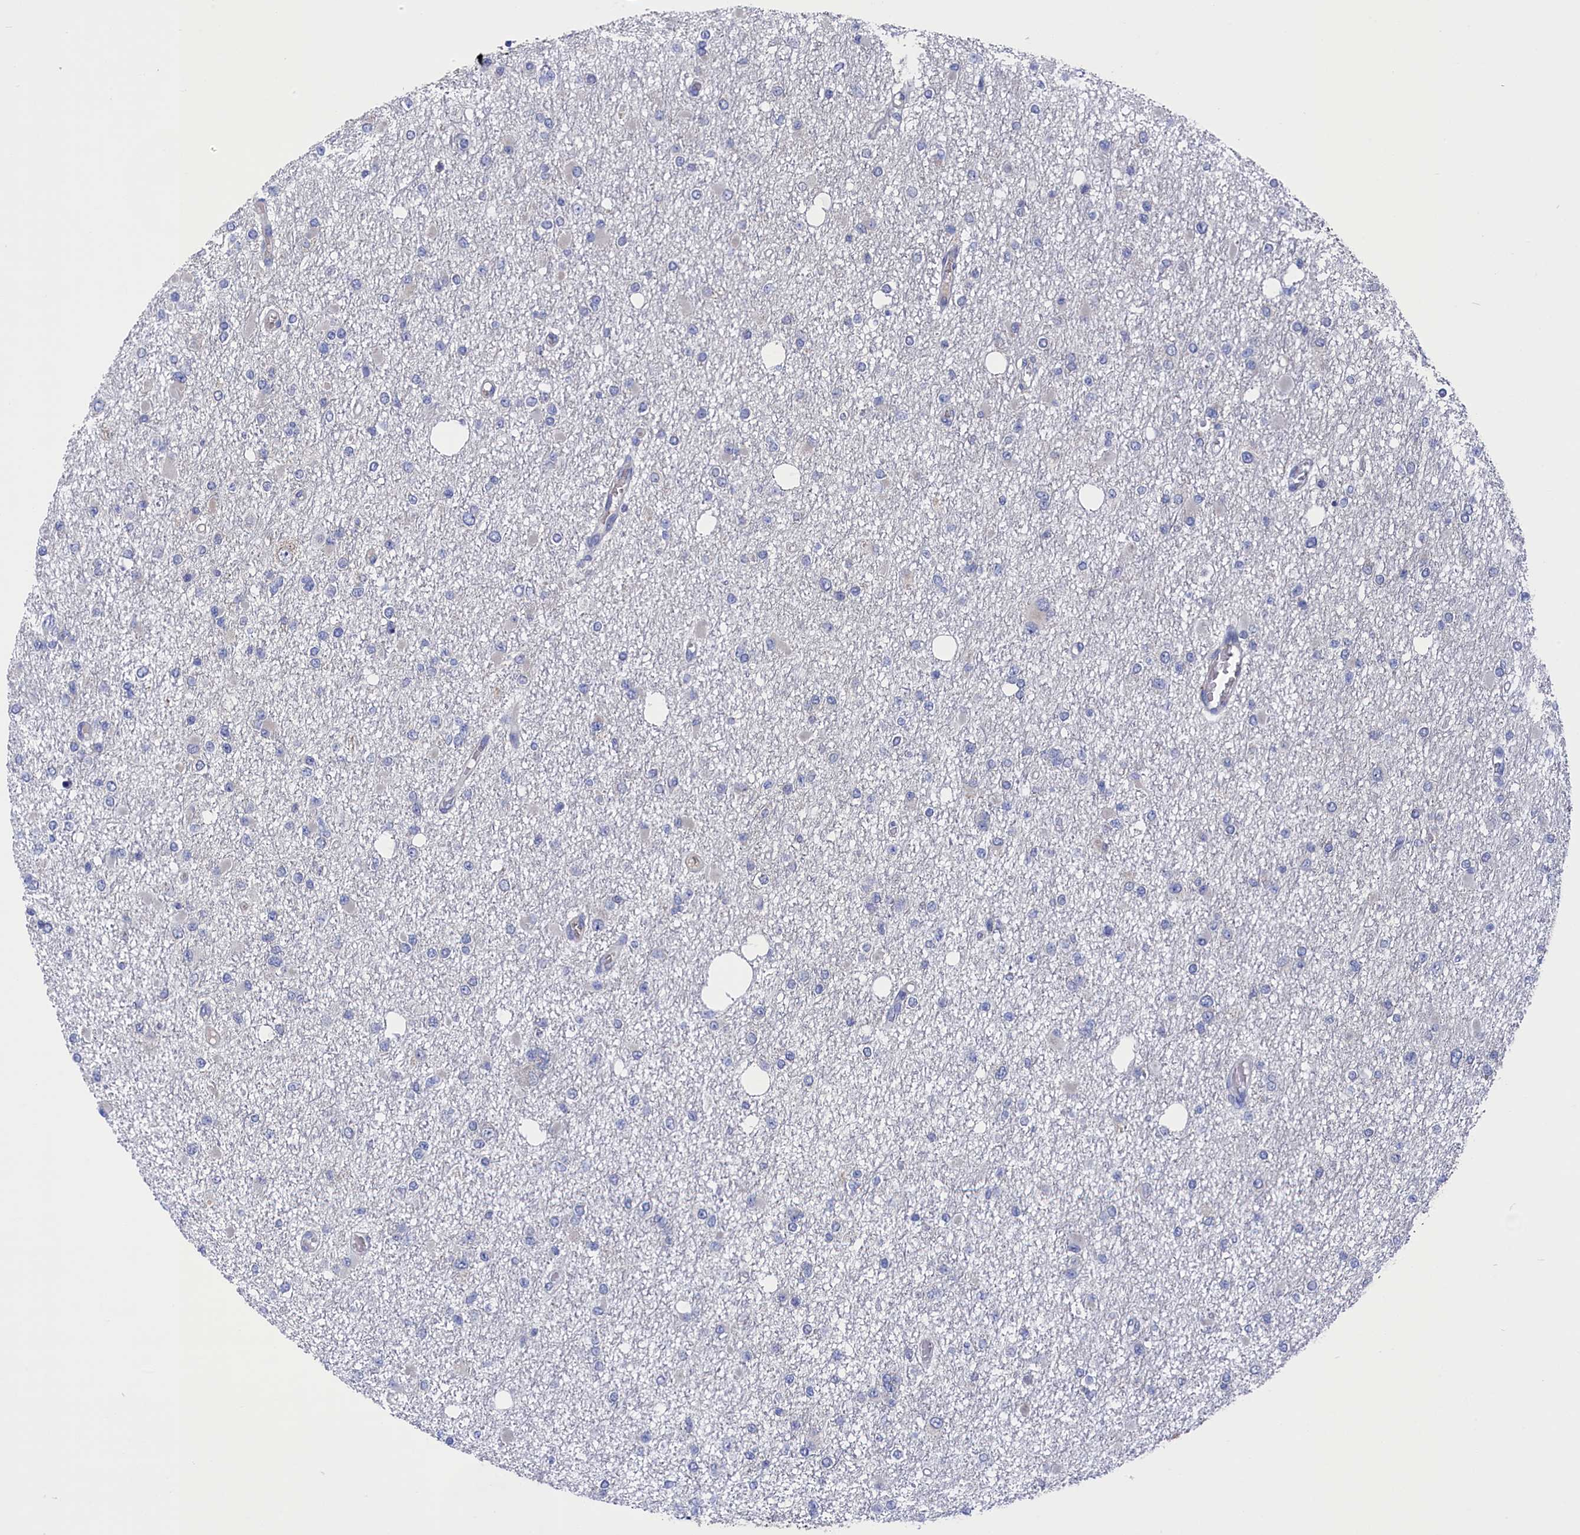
{"staining": {"intensity": "negative", "quantity": "none", "location": "none"}, "tissue": "glioma", "cell_type": "Tumor cells", "image_type": "cancer", "snomed": [{"axis": "morphology", "description": "Glioma, malignant, Low grade"}, {"axis": "topography", "description": "Brain"}], "caption": "IHC of human malignant glioma (low-grade) displays no staining in tumor cells. (DAB IHC, high magnification).", "gene": "SPATA13", "patient": {"sex": "female", "age": 22}}